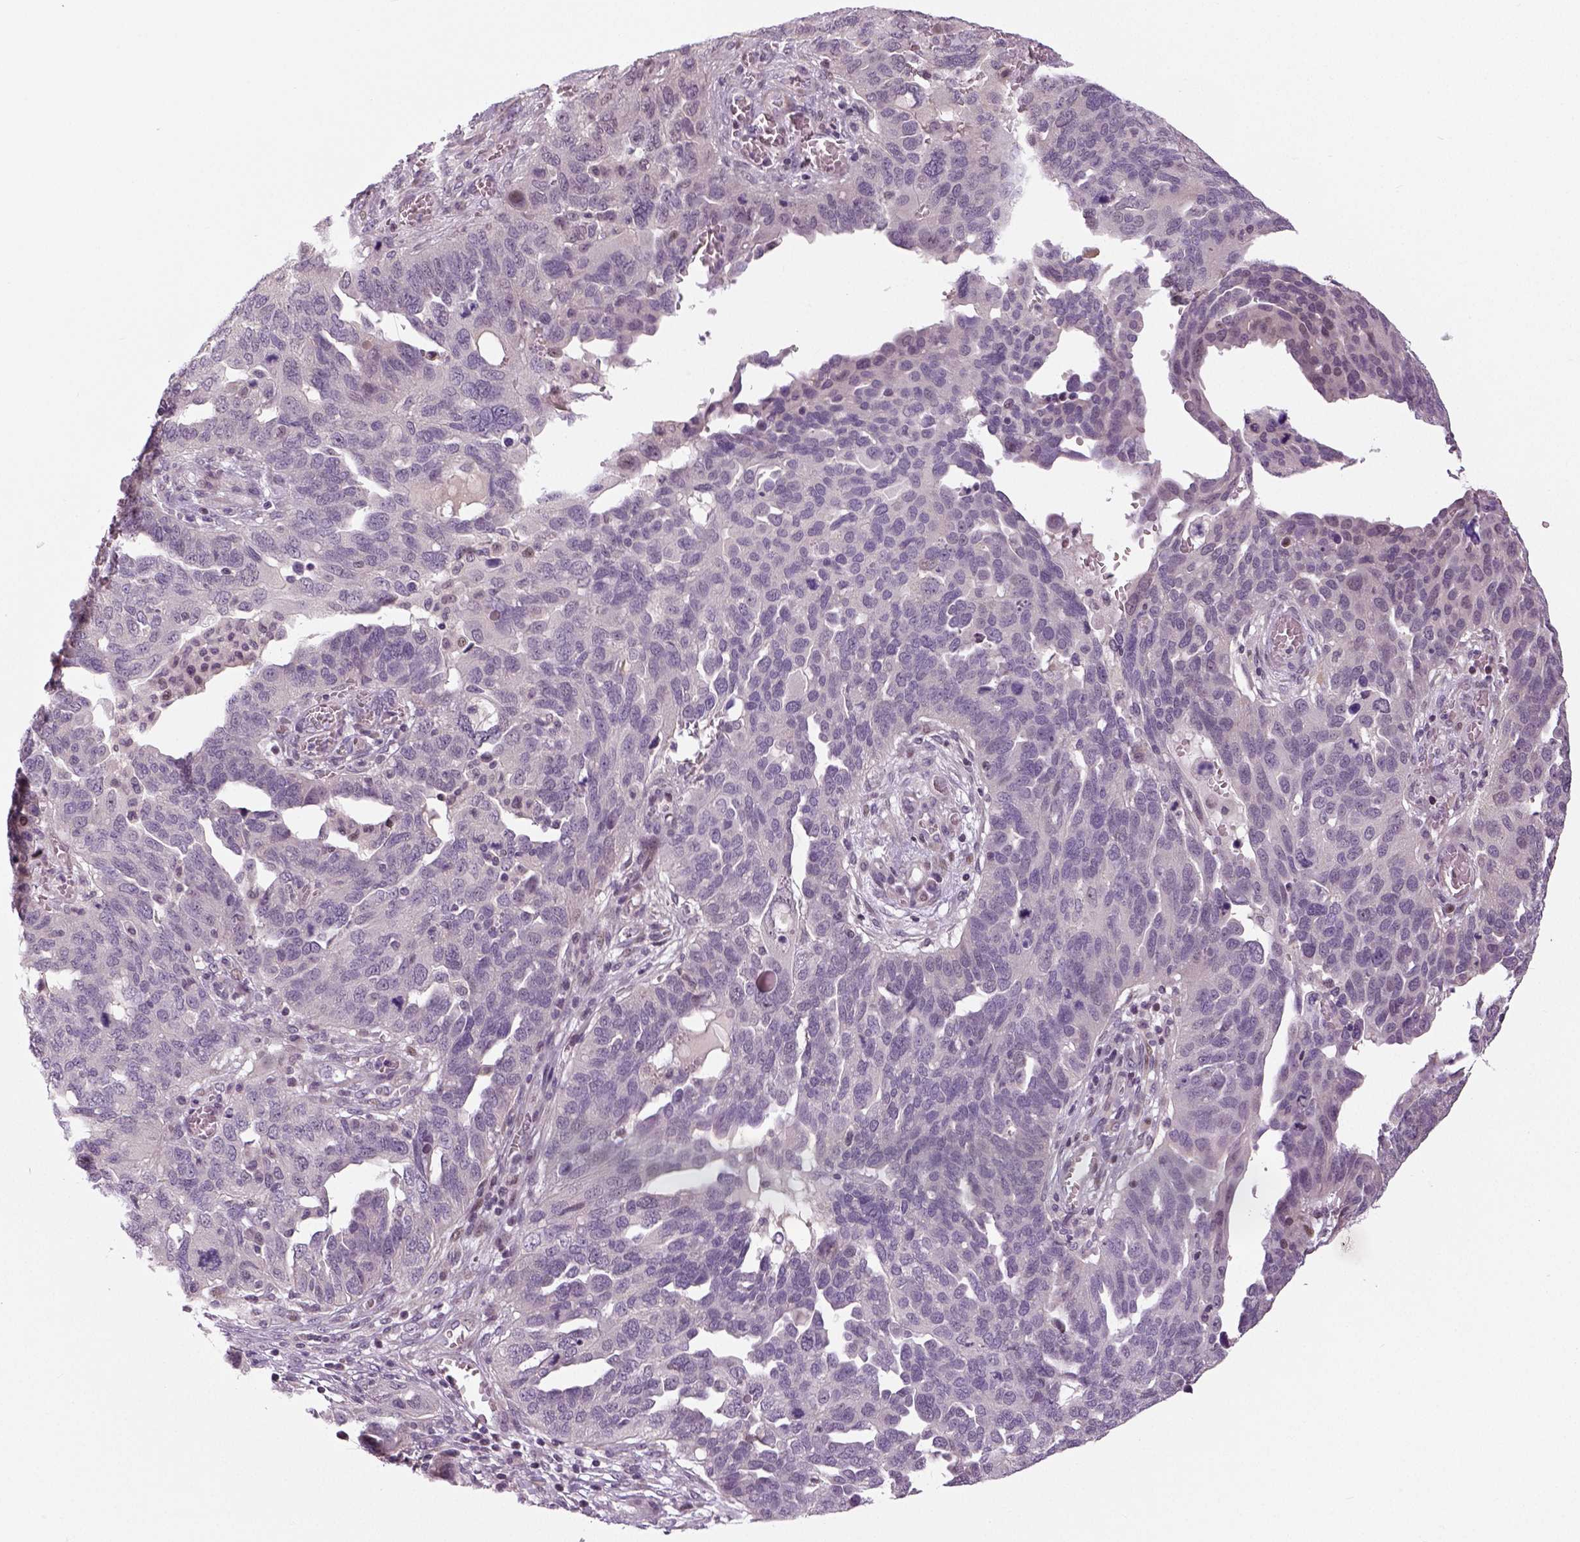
{"staining": {"intensity": "negative", "quantity": "none", "location": "none"}, "tissue": "ovarian cancer", "cell_type": "Tumor cells", "image_type": "cancer", "snomed": [{"axis": "morphology", "description": "Carcinoma, endometroid"}, {"axis": "topography", "description": "Soft tissue"}, {"axis": "topography", "description": "Ovary"}], "caption": "This histopathology image is of ovarian endometroid carcinoma stained with IHC to label a protein in brown with the nuclei are counter-stained blue. There is no staining in tumor cells.", "gene": "NECAB1", "patient": {"sex": "female", "age": 52}}